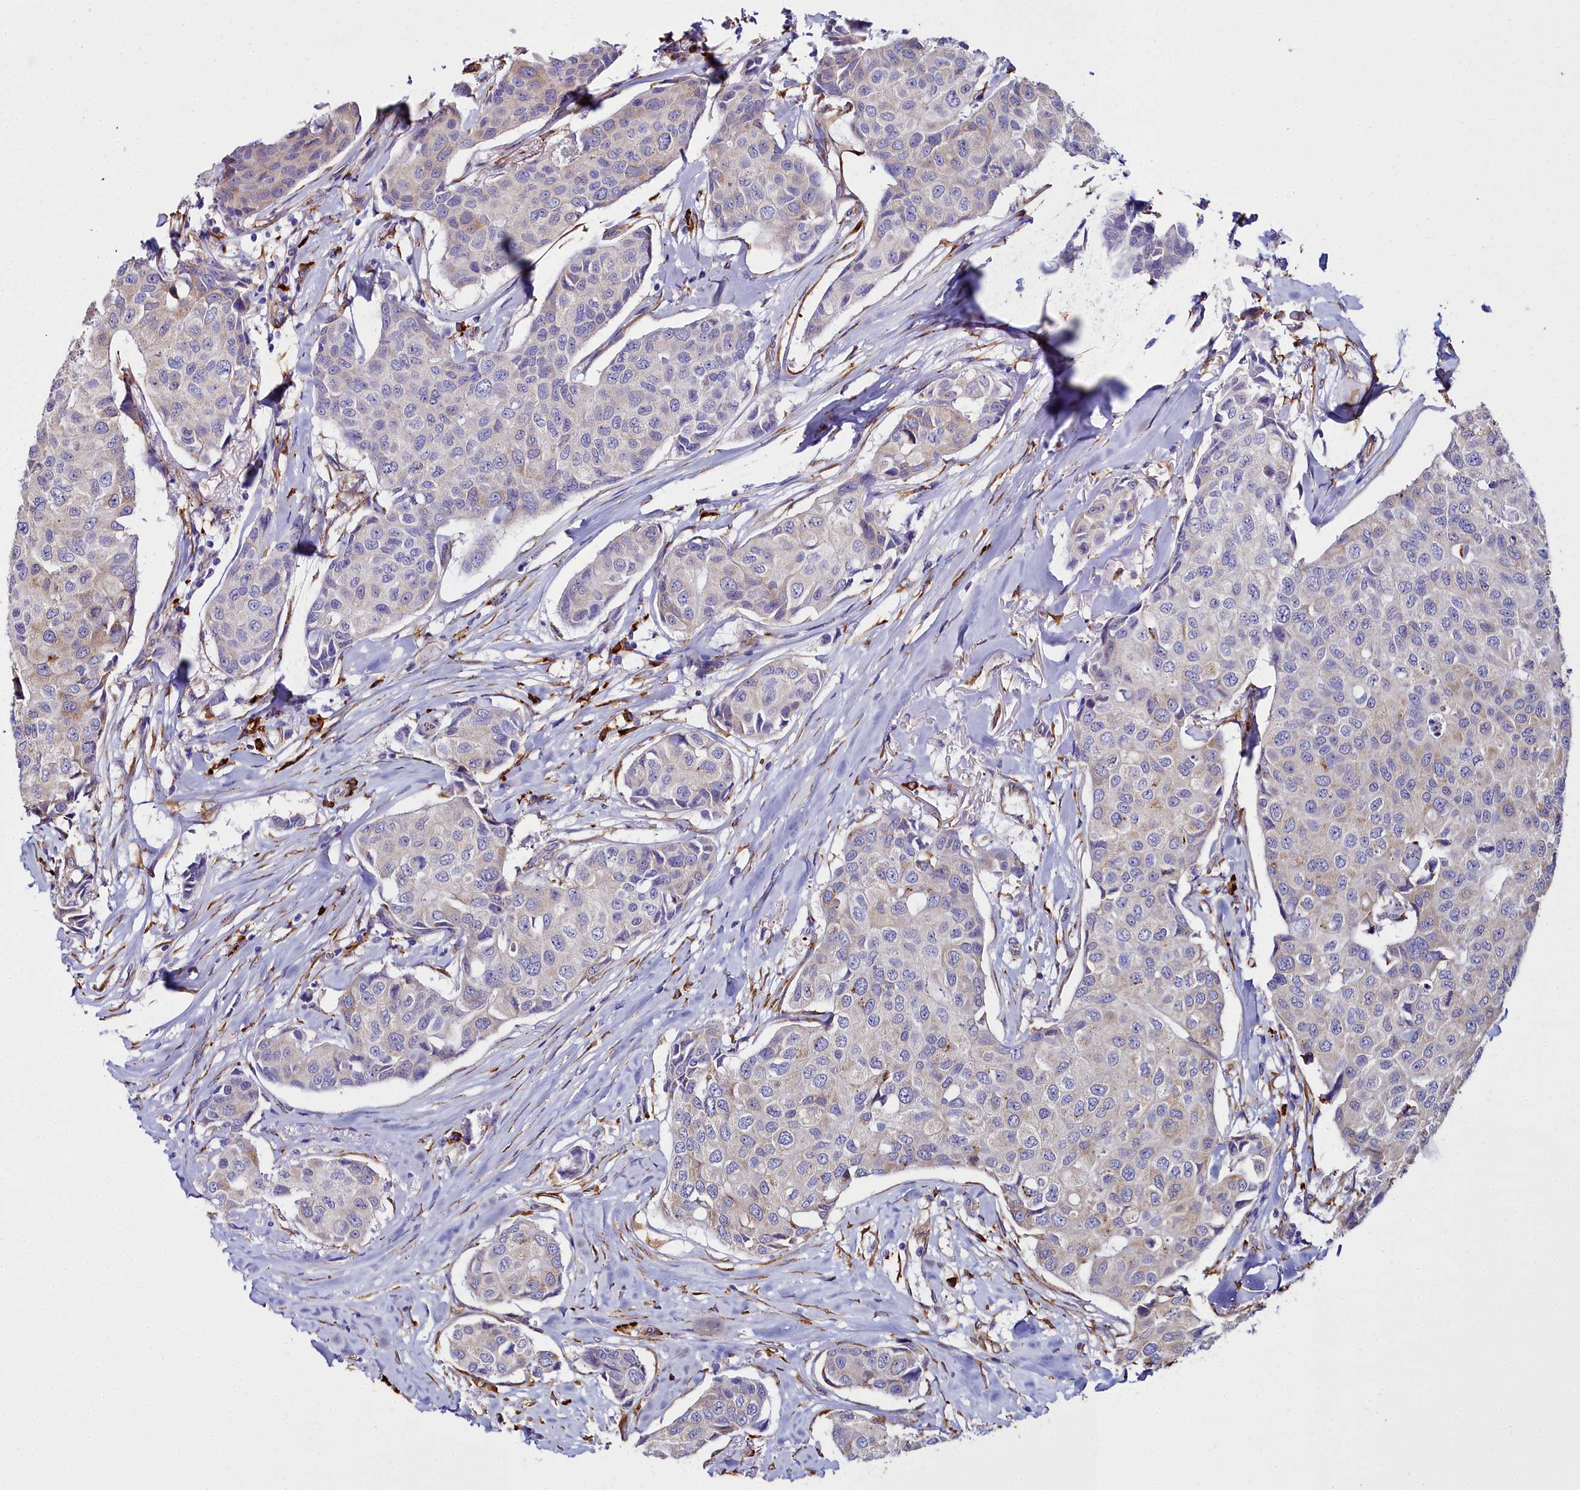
{"staining": {"intensity": "weak", "quantity": "<25%", "location": "cytoplasmic/membranous"}, "tissue": "breast cancer", "cell_type": "Tumor cells", "image_type": "cancer", "snomed": [{"axis": "morphology", "description": "Duct carcinoma"}, {"axis": "topography", "description": "Breast"}], "caption": "Immunohistochemistry (IHC) image of breast cancer (invasive ductal carcinoma) stained for a protein (brown), which displays no expression in tumor cells.", "gene": "TXNDC5", "patient": {"sex": "female", "age": 80}}